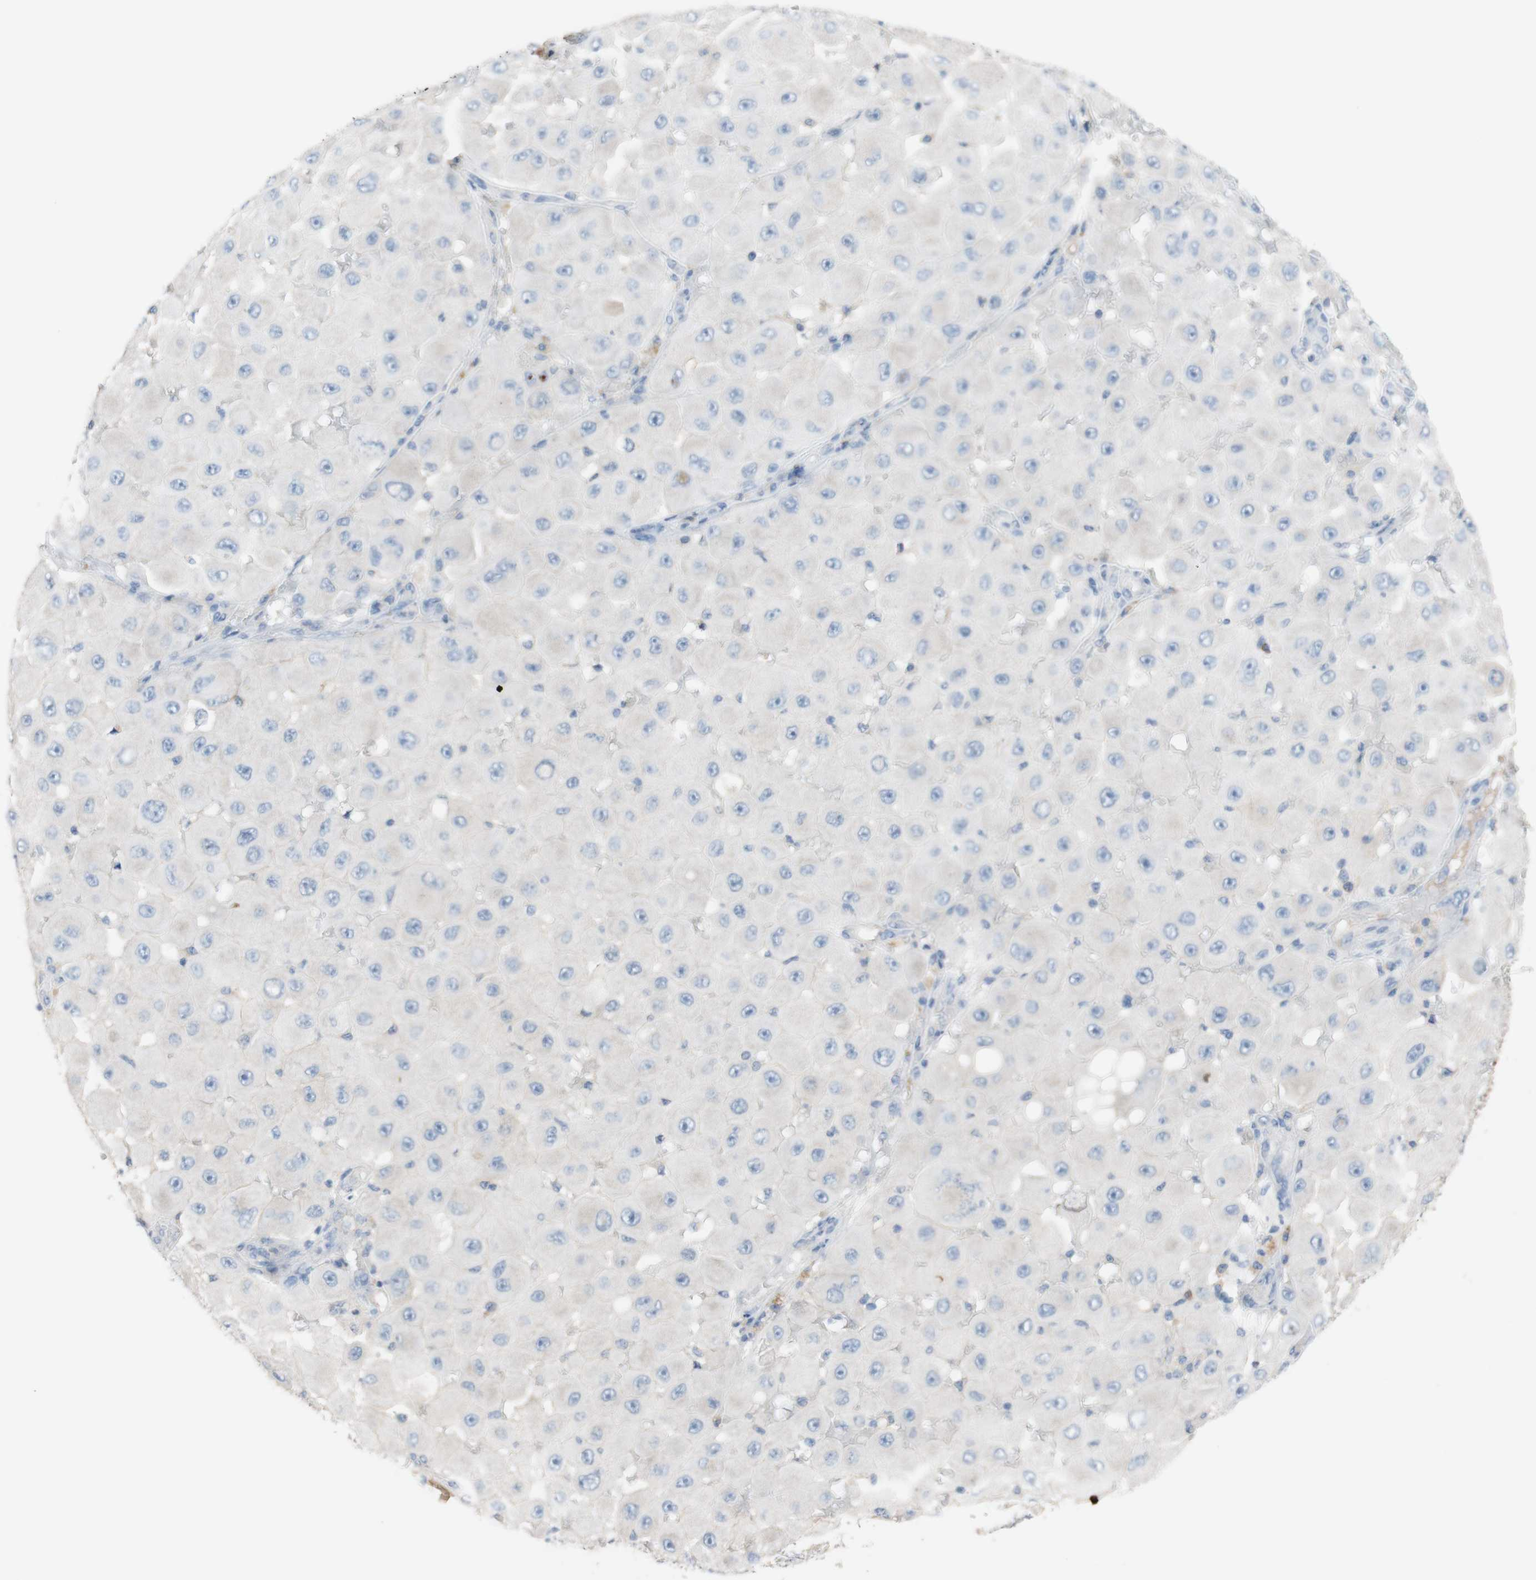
{"staining": {"intensity": "negative", "quantity": "none", "location": "none"}, "tissue": "melanoma", "cell_type": "Tumor cells", "image_type": "cancer", "snomed": [{"axis": "morphology", "description": "Malignant melanoma, NOS"}, {"axis": "topography", "description": "Skin"}], "caption": "Immunohistochemistry of malignant melanoma demonstrates no positivity in tumor cells.", "gene": "PACSIN1", "patient": {"sex": "female", "age": 81}}